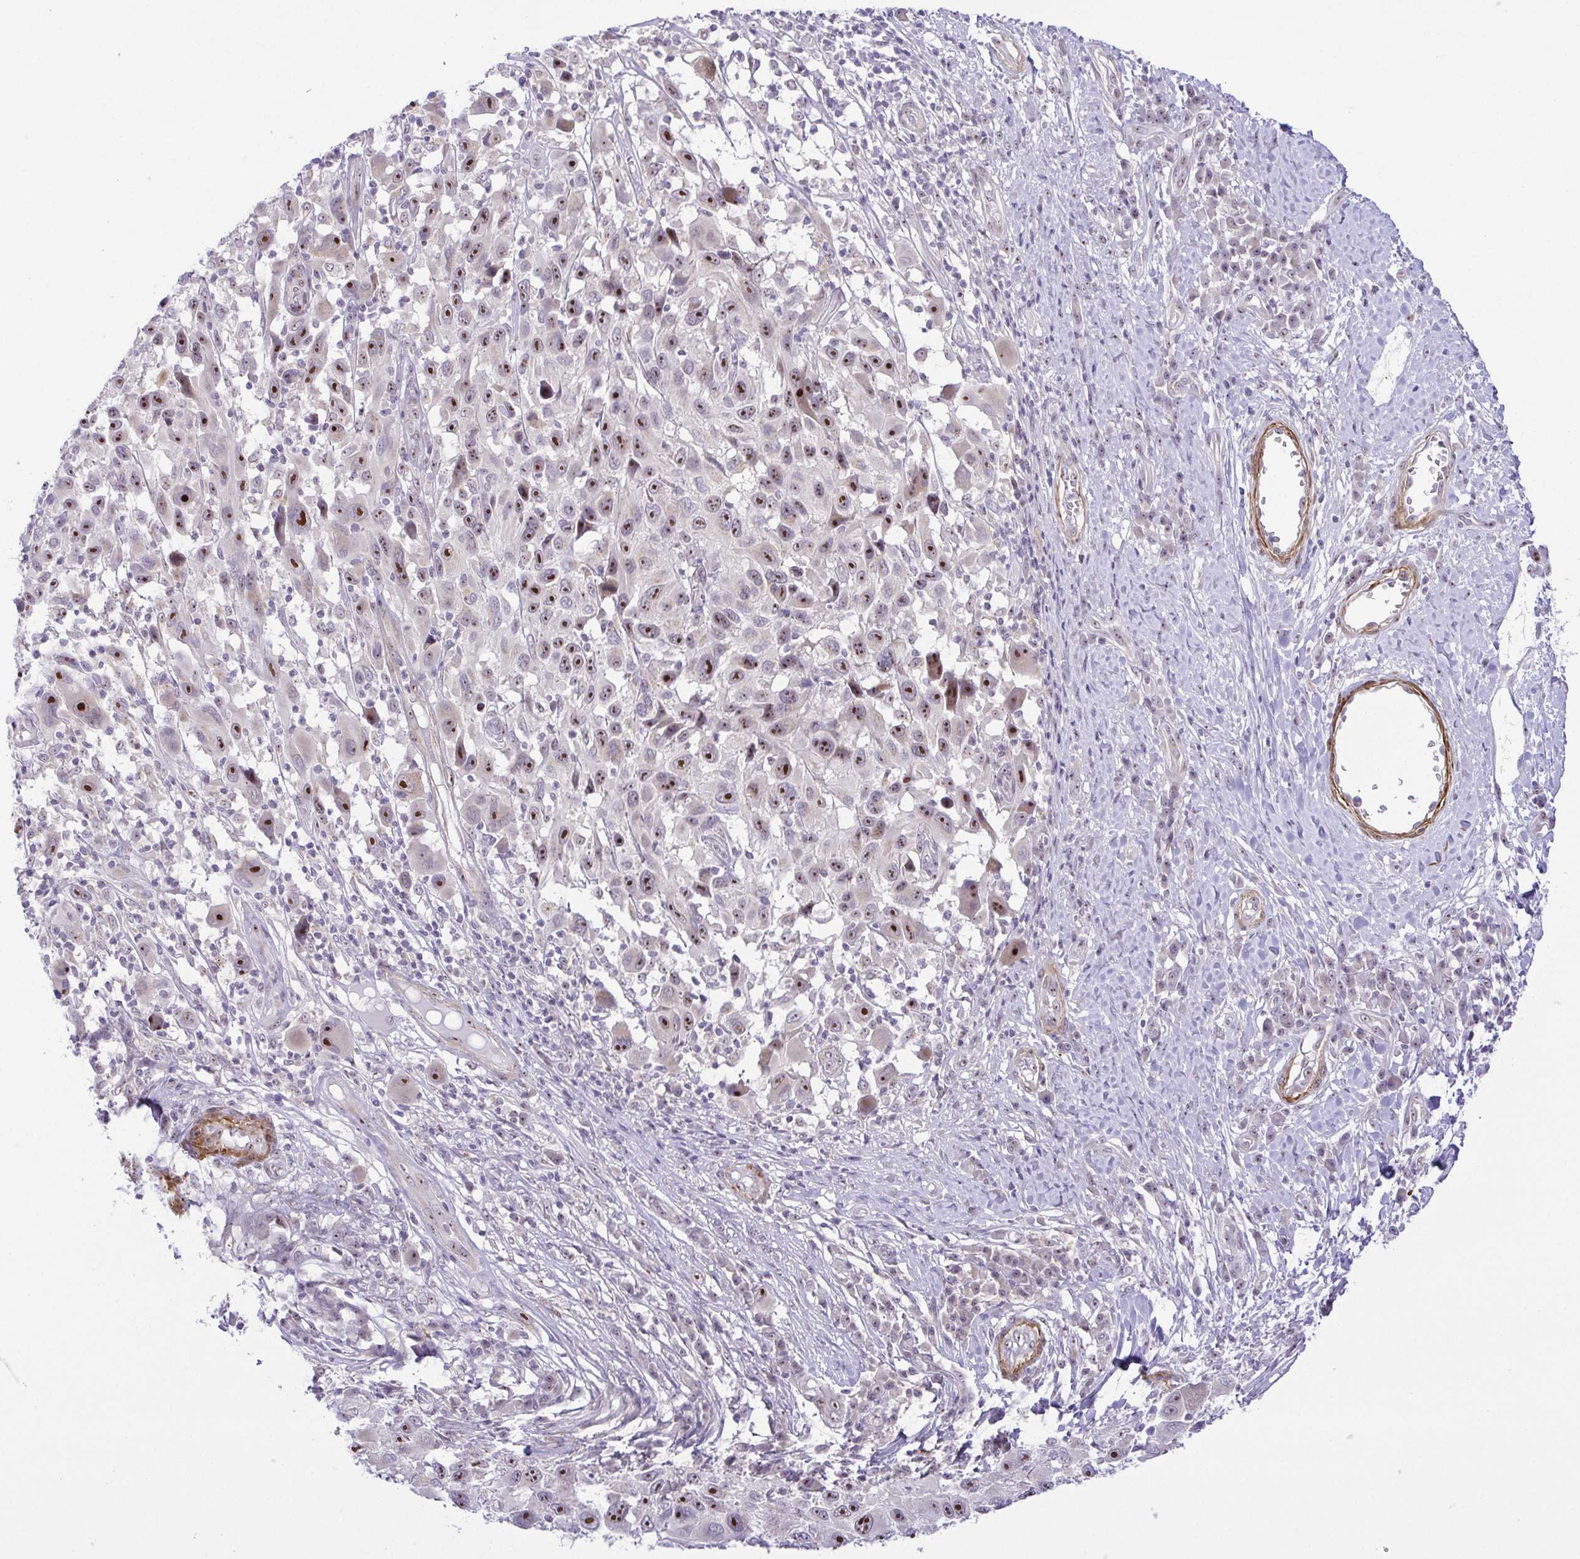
{"staining": {"intensity": "strong", "quantity": "25%-75%", "location": "nuclear"}, "tissue": "melanoma", "cell_type": "Tumor cells", "image_type": "cancer", "snomed": [{"axis": "morphology", "description": "Malignant melanoma, NOS"}, {"axis": "topography", "description": "Skin"}], "caption": "Strong nuclear expression is present in about 25%-75% of tumor cells in melanoma. Immunohistochemistry (ihc) stains the protein in brown and the nuclei are stained blue.", "gene": "RSL24D1", "patient": {"sex": "male", "age": 53}}